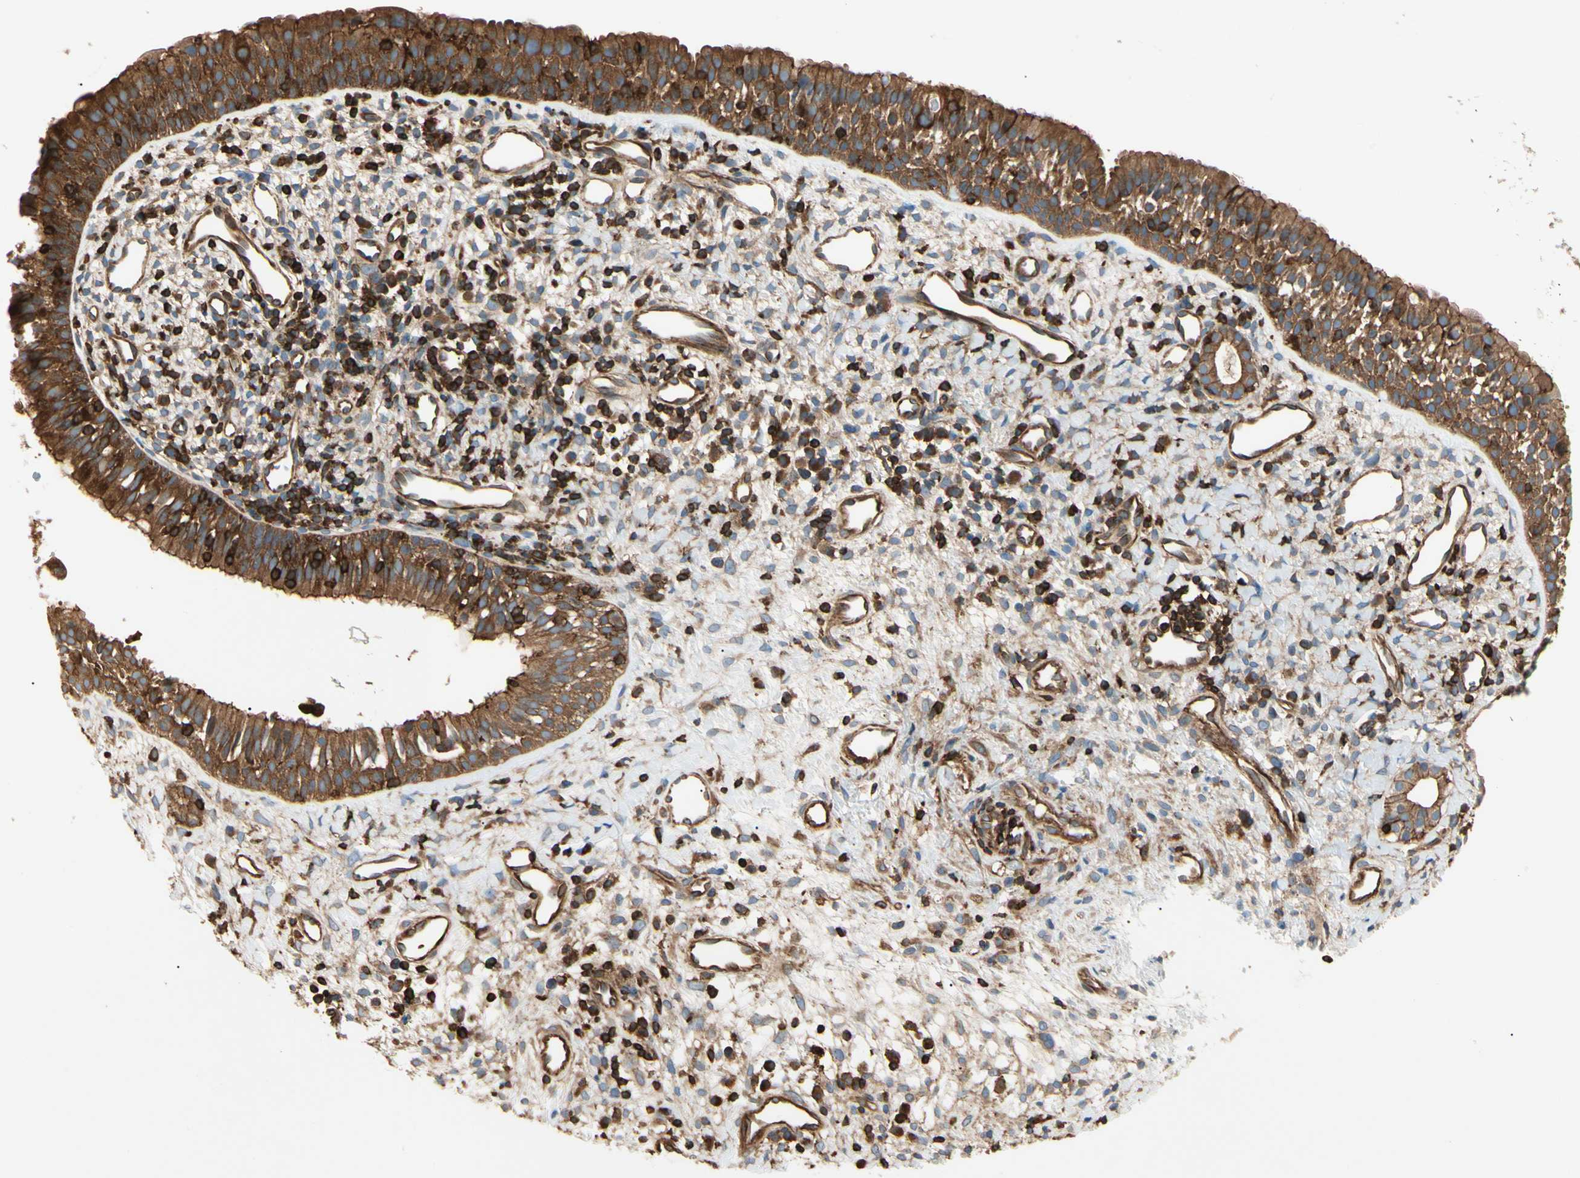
{"staining": {"intensity": "strong", "quantity": ">75%", "location": "cytoplasmic/membranous"}, "tissue": "nasopharynx", "cell_type": "Respiratory epithelial cells", "image_type": "normal", "snomed": [{"axis": "morphology", "description": "Normal tissue, NOS"}, {"axis": "topography", "description": "Nasopharynx"}], "caption": "IHC staining of normal nasopharynx, which displays high levels of strong cytoplasmic/membranous positivity in about >75% of respiratory epithelial cells indicating strong cytoplasmic/membranous protein positivity. The staining was performed using DAB (brown) for protein detection and nuclei were counterstained in hematoxylin (blue).", "gene": "ARPC2", "patient": {"sex": "male", "age": 22}}